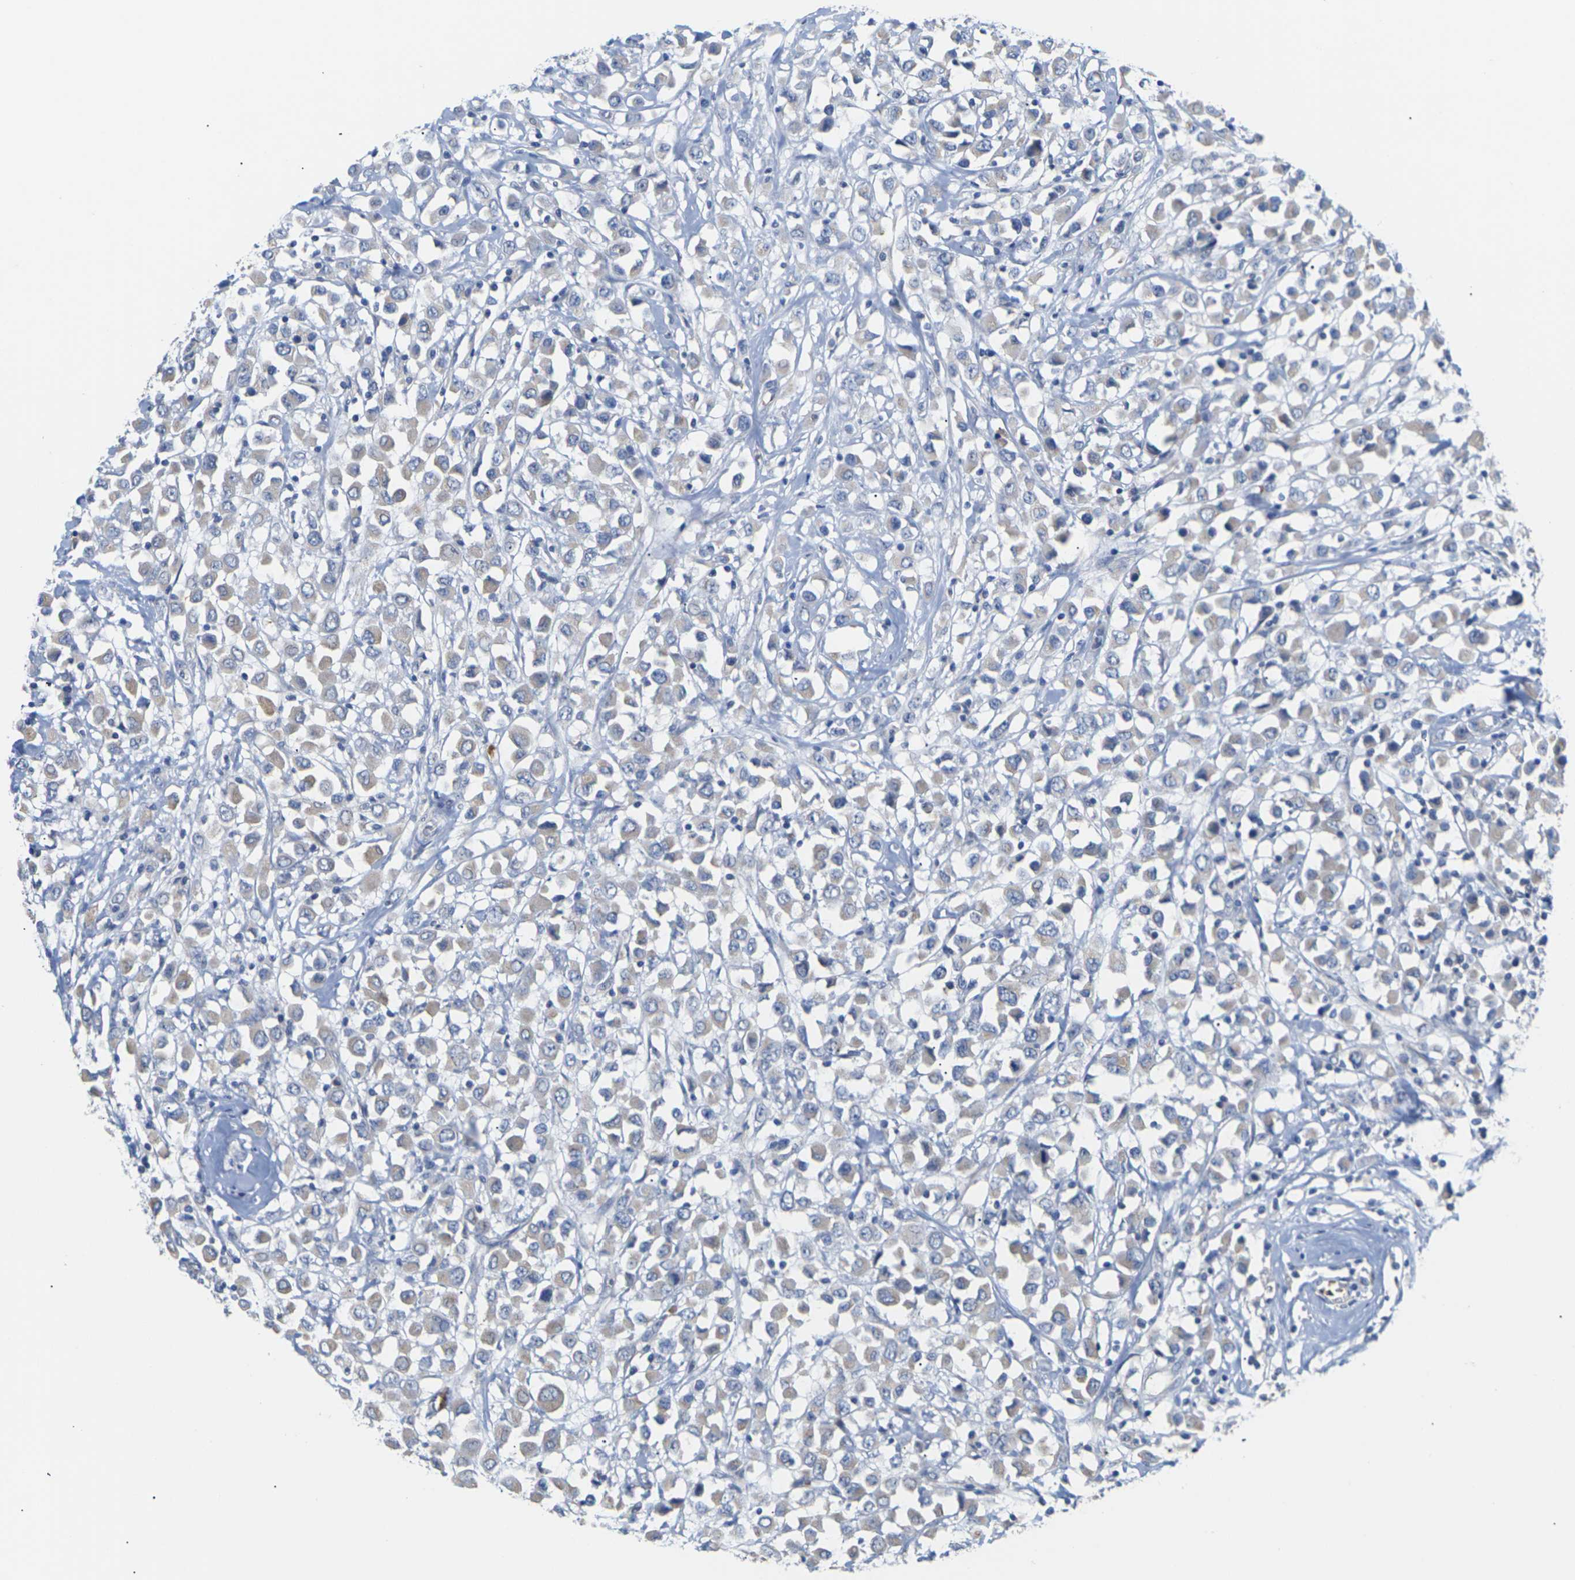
{"staining": {"intensity": "weak", "quantity": ">75%", "location": "cytoplasmic/membranous"}, "tissue": "breast cancer", "cell_type": "Tumor cells", "image_type": "cancer", "snomed": [{"axis": "morphology", "description": "Duct carcinoma"}, {"axis": "topography", "description": "Breast"}], "caption": "IHC of human breast invasive ductal carcinoma exhibits low levels of weak cytoplasmic/membranous staining in about >75% of tumor cells.", "gene": "TMCO4", "patient": {"sex": "female", "age": 61}}